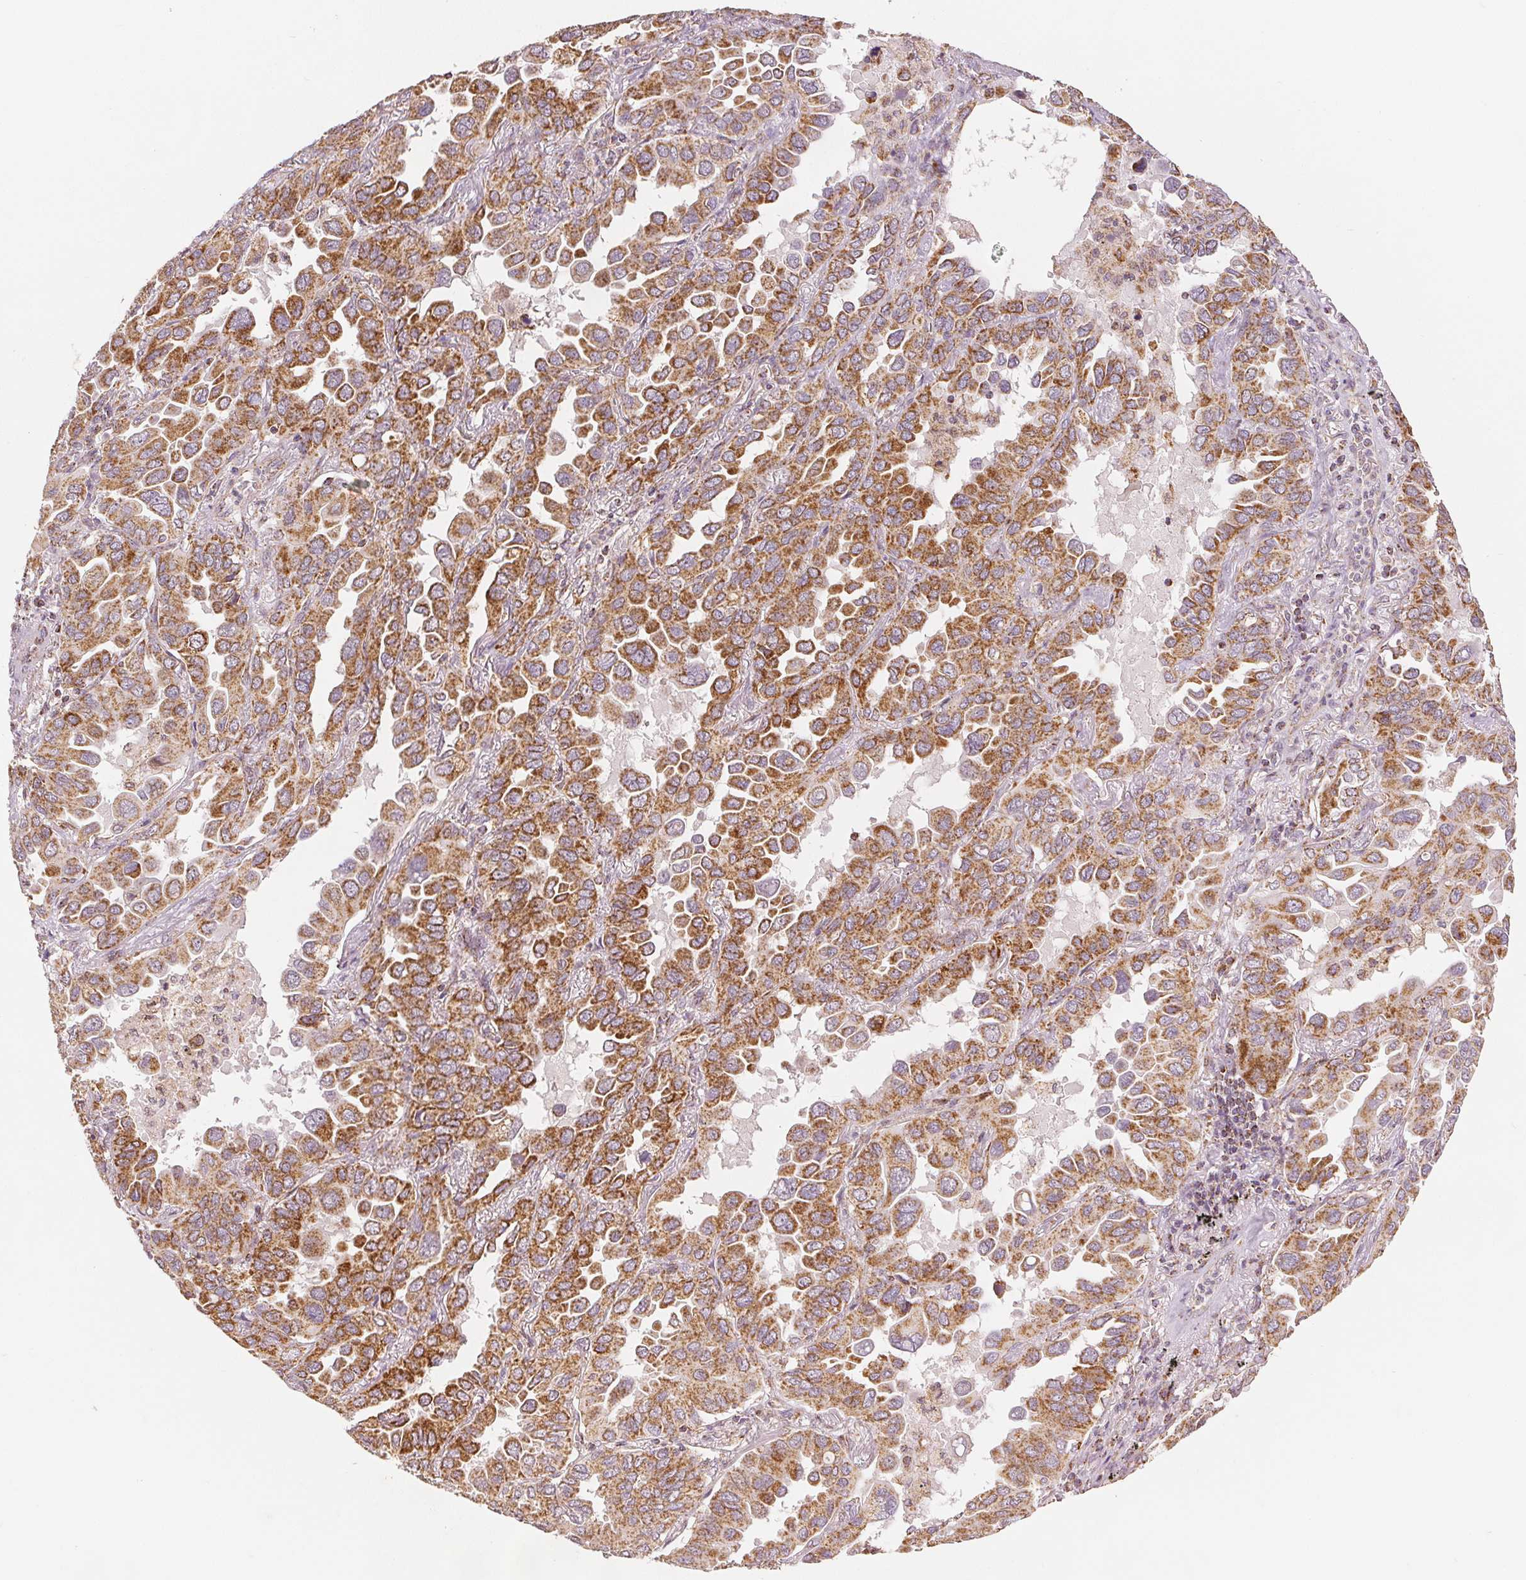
{"staining": {"intensity": "strong", "quantity": "25%-75%", "location": "cytoplasmic/membranous"}, "tissue": "lung cancer", "cell_type": "Tumor cells", "image_type": "cancer", "snomed": [{"axis": "morphology", "description": "Adenocarcinoma, NOS"}, {"axis": "topography", "description": "Lung"}], "caption": "Lung cancer stained for a protein (brown) shows strong cytoplasmic/membranous positive staining in about 25%-75% of tumor cells.", "gene": "SDHB", "patient": {"sex": "male", "age": 64}}